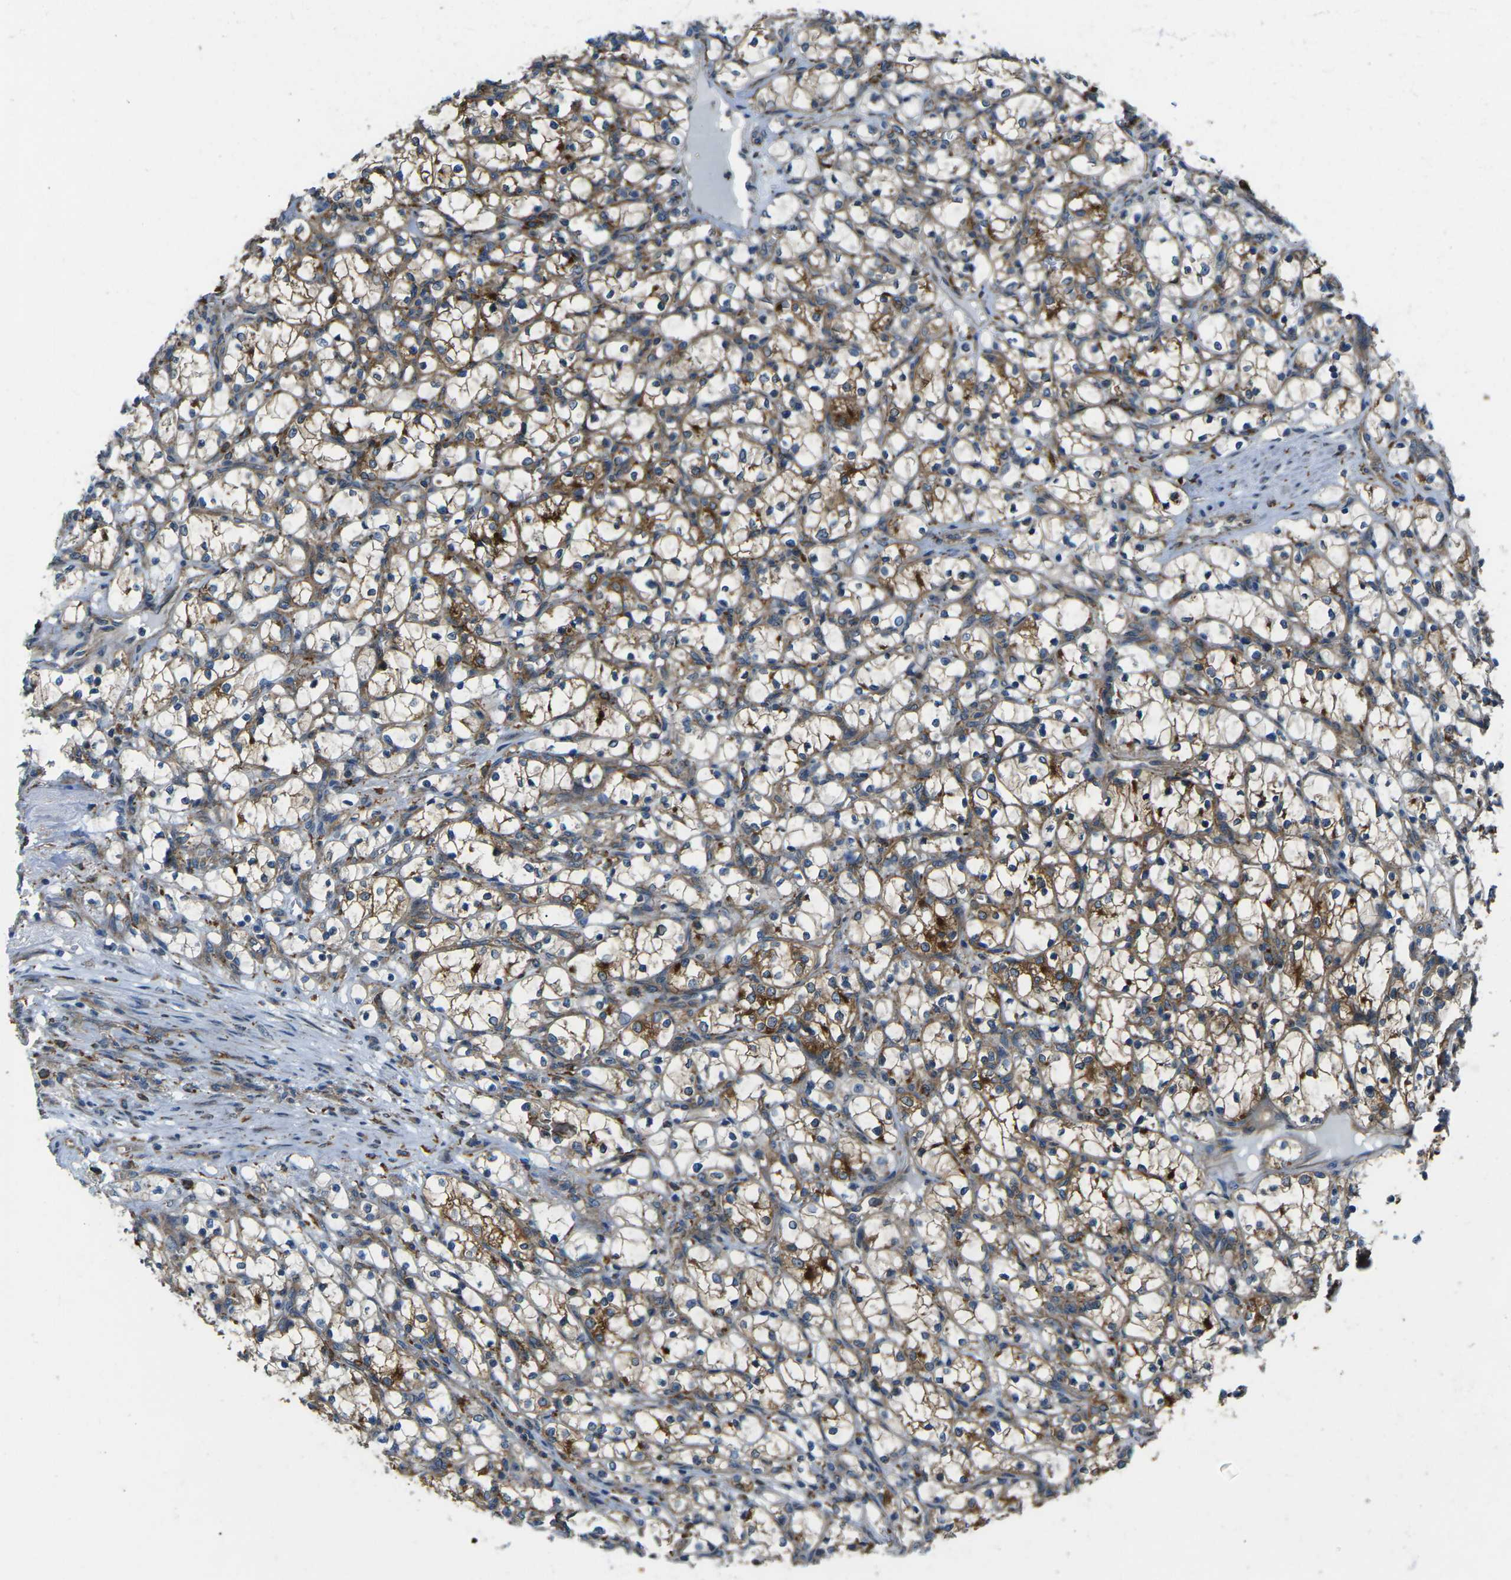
{"staining": {"intensity": "strong", "quantity": "25%-75%", "location": "cytoplasmic/membranous"}, "tissue": "renal cancer", "cell_type": "Tumor cells", "image_type": "cancer", "snomed": [{"axis": "morphology", "description": "Adenocarcinoma, NOS"}, {"axis": "topography", "description": "Kidney"}], "caption": "Strong cytoplasmic/membranous protein positivity is identified in about 25%-75% of tumor cells in renal cancer (adenocarcinoma).", "gene": "CDK17", "patient": {"sex": "female", "age": 69}}